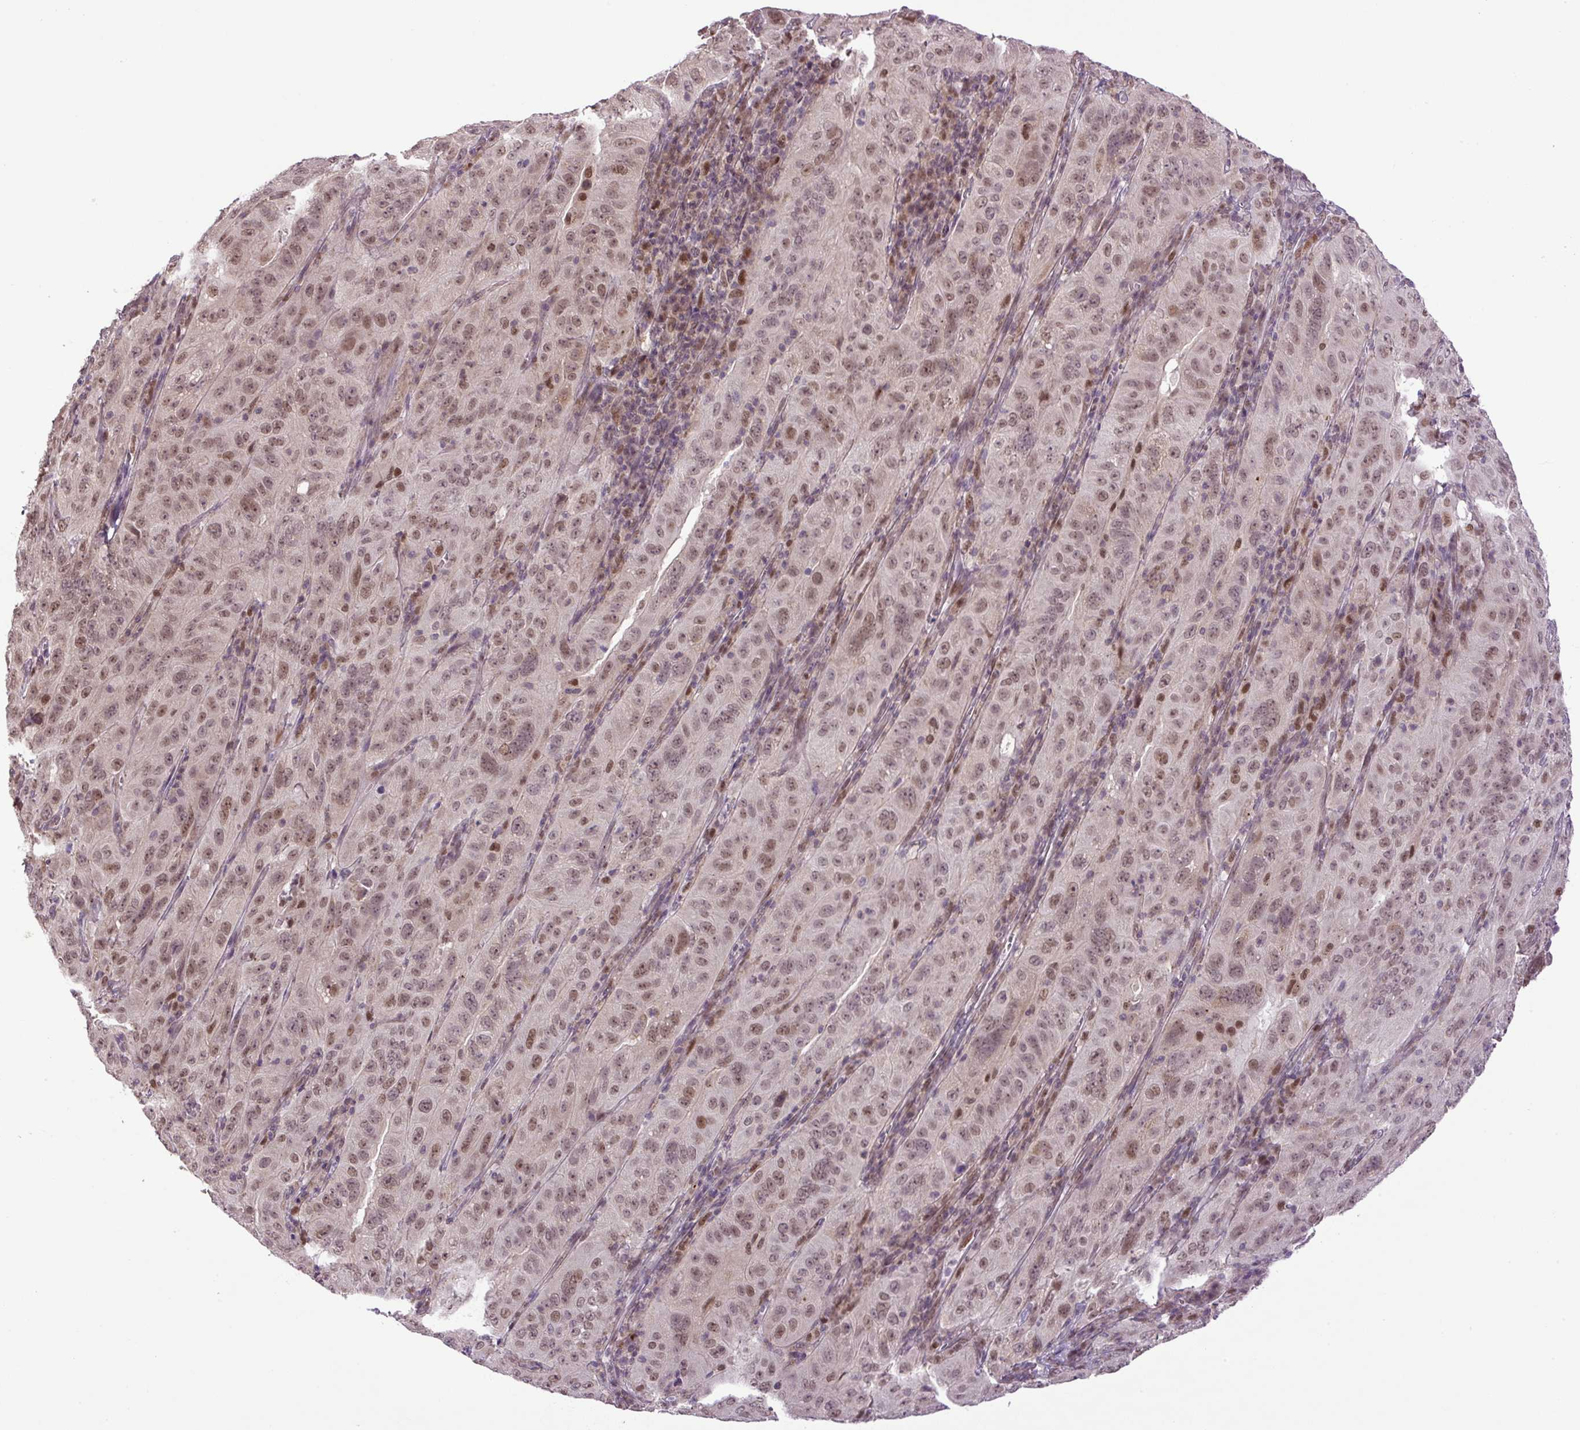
{"staining": {"intensity": "moderate", "quantity": ">75%", "location": "nuclear"}, "tissue": "pancreatic cancer", "cell_type": "Tumor cells", "image_type": "cancer", "snomed": [{"axis": "morphology", "description": "Adenocarcinoma, NOS"}, {"axis": "topography", "description": "Pancreas"}], "caption": "Moderate nuclear positivity is appreciated in about >75% of tumor cells in adenocarcinoma (pancreatic).", "gene": "KPNA1", "patient": {"sex": "male", "age": 63}}